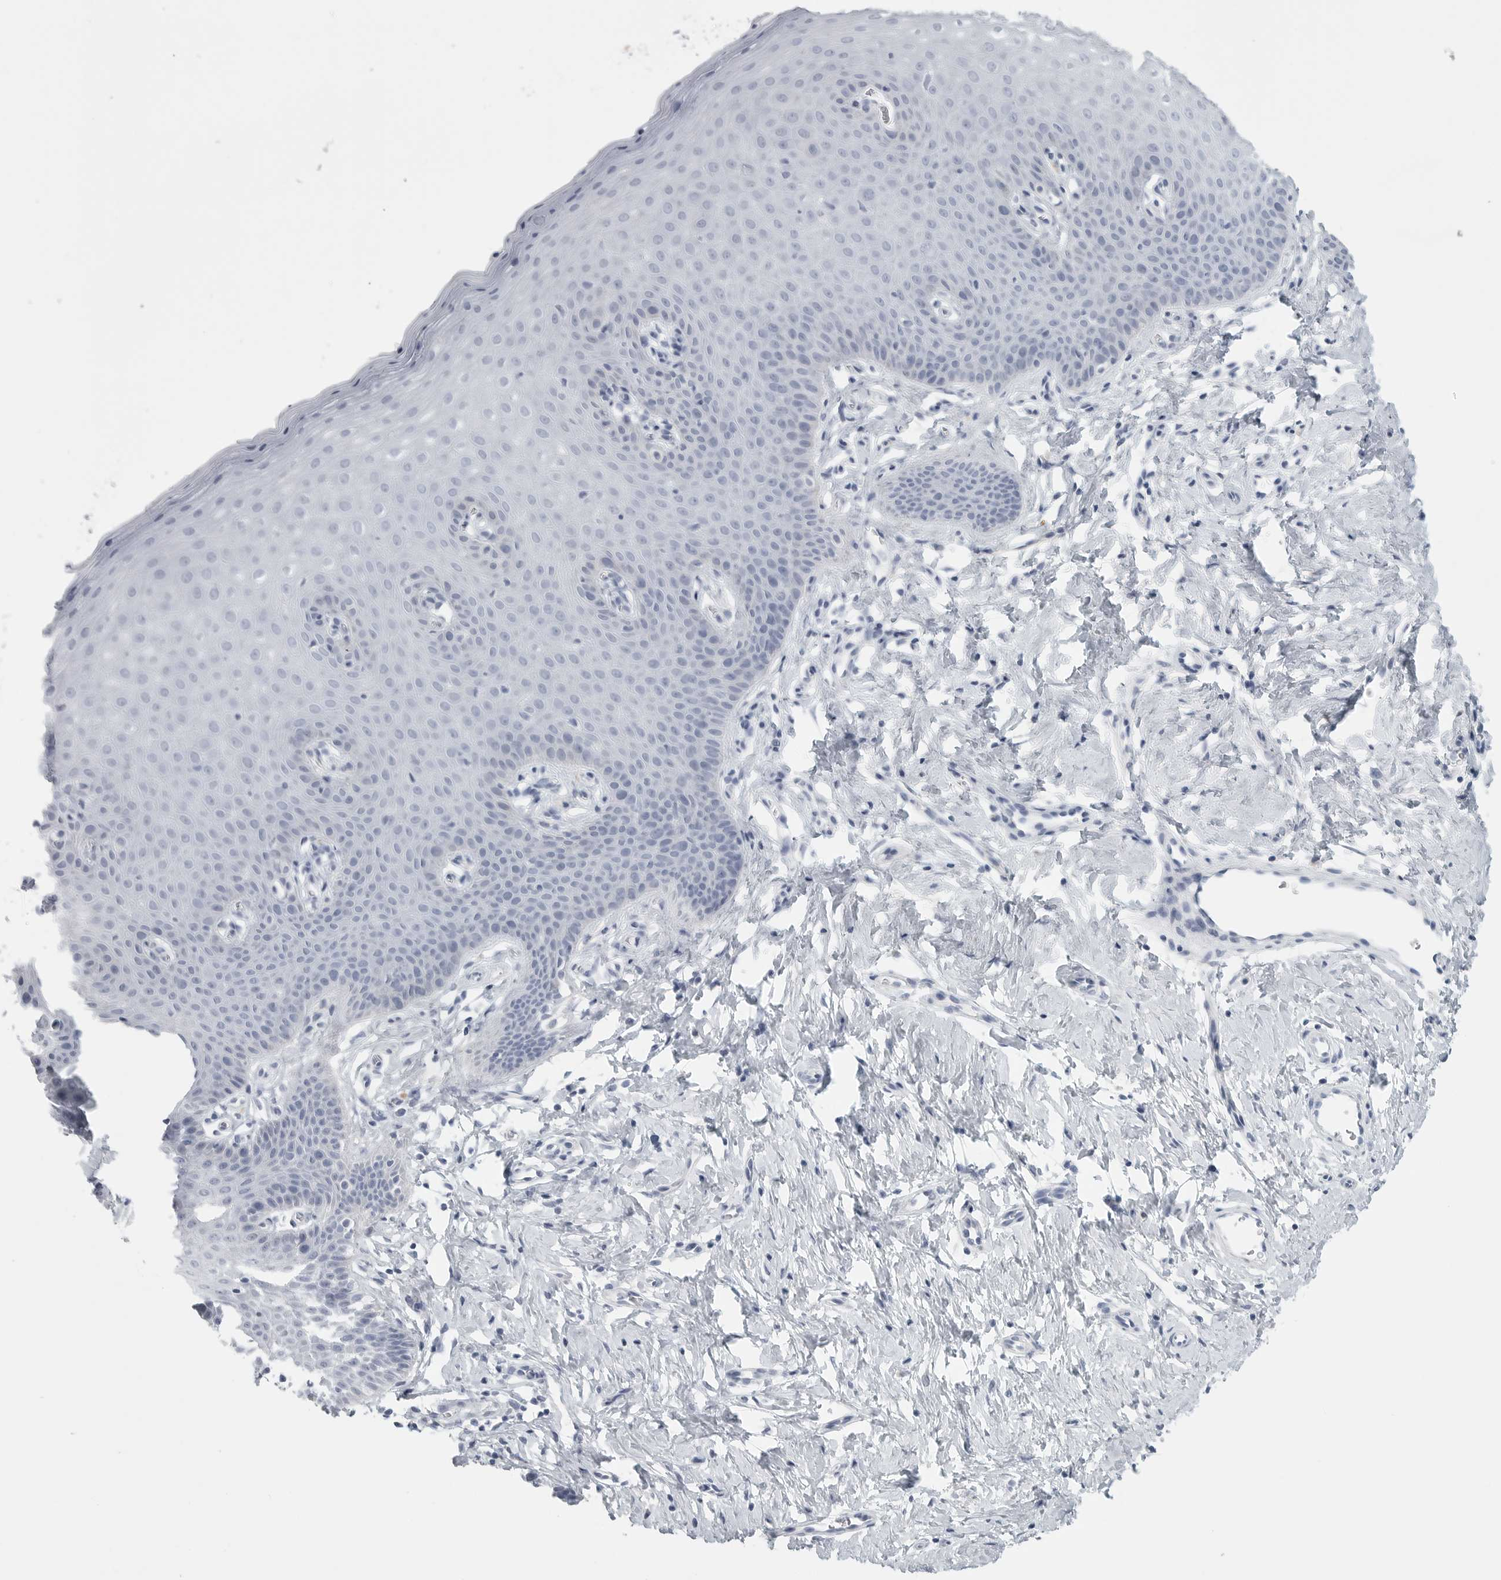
{"staining": {"intensity": "negative", "quantity": "none", "location": "none"}, "tissue": "cervix", "cell_type": "Glandular cells", "image_type": "normal", "snomed": [{"axis": "morphology", "description": "Normal tissue, NOS"}, {"axis": "topography", "description": "Cervix"}], "caption": "Immunohistochemistry image of unremarkable cervix: human cervix stained with DAB reveals no significant protein staining in glandular cells.", "gene": "TNR", "patient": {"sex": "female", "age": 36}}